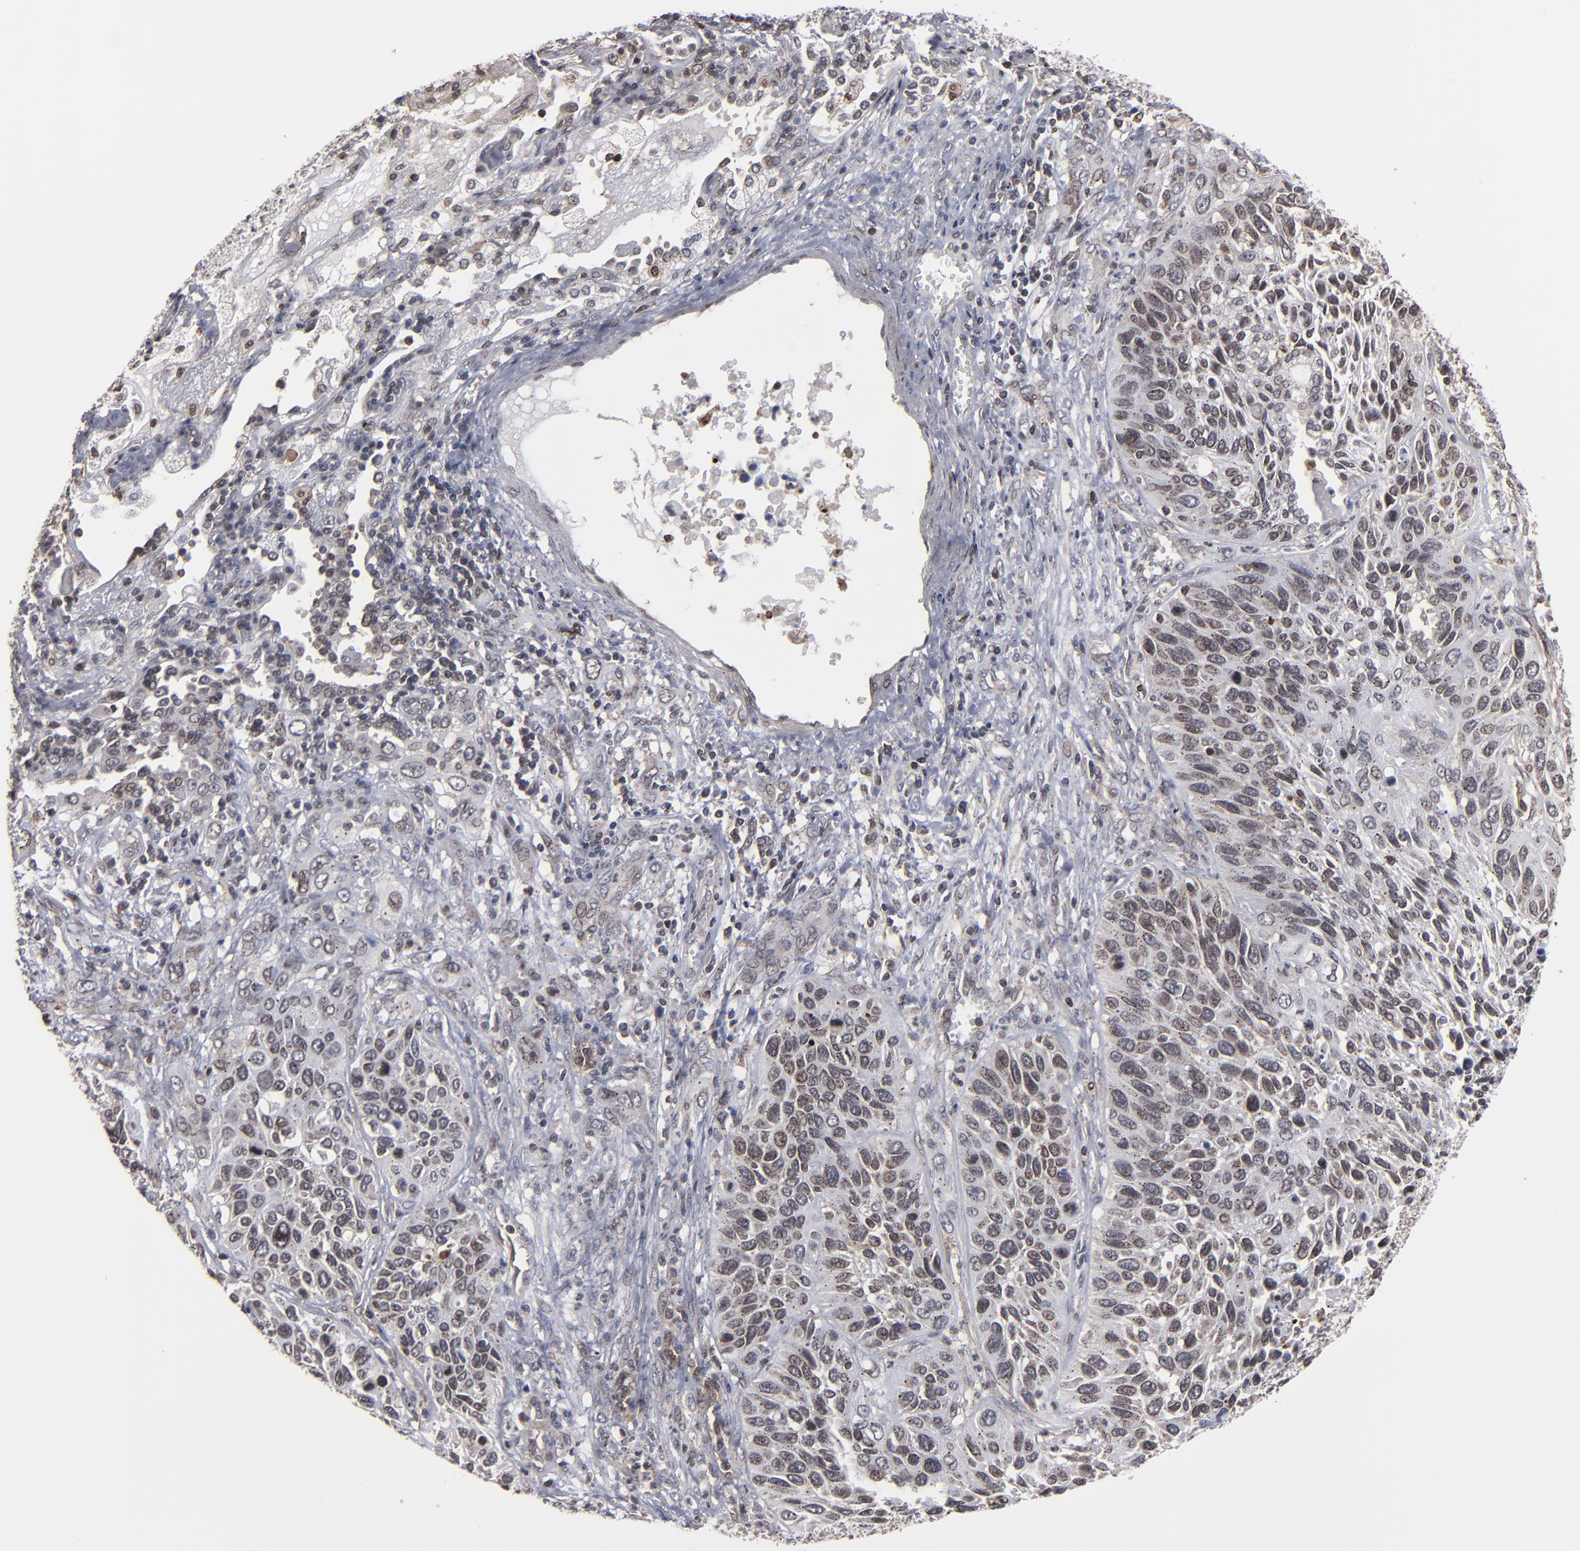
{"staining": {"intensity": "moderate", "quantity": "25%-75%", "location": "cytoplasmic/membranous,nuclear"}, "tissue": "lung cancer", "cell_type": "Tumor cells", "image_type": "cancer", "snomed": [{"axis": "morphology", "description": "Squamous cell carcinoma, NOS"}, {"axis": "topography", "description": "Lung"}], "caption": "Immunohistochemistry micrograph of neoplastic tissue: human squamous cell carcinoma (lung) stained using immunohistochemistry displays medium levels of moderate protein expression localized specifically in the cytoplasmic/membranous and nuclear of tumor cells, appearing as a cytoplasmic/membranous and nuclear brown color.", "gene": "KIAA2026", "patient": {"sex": "female", "age": 76}}